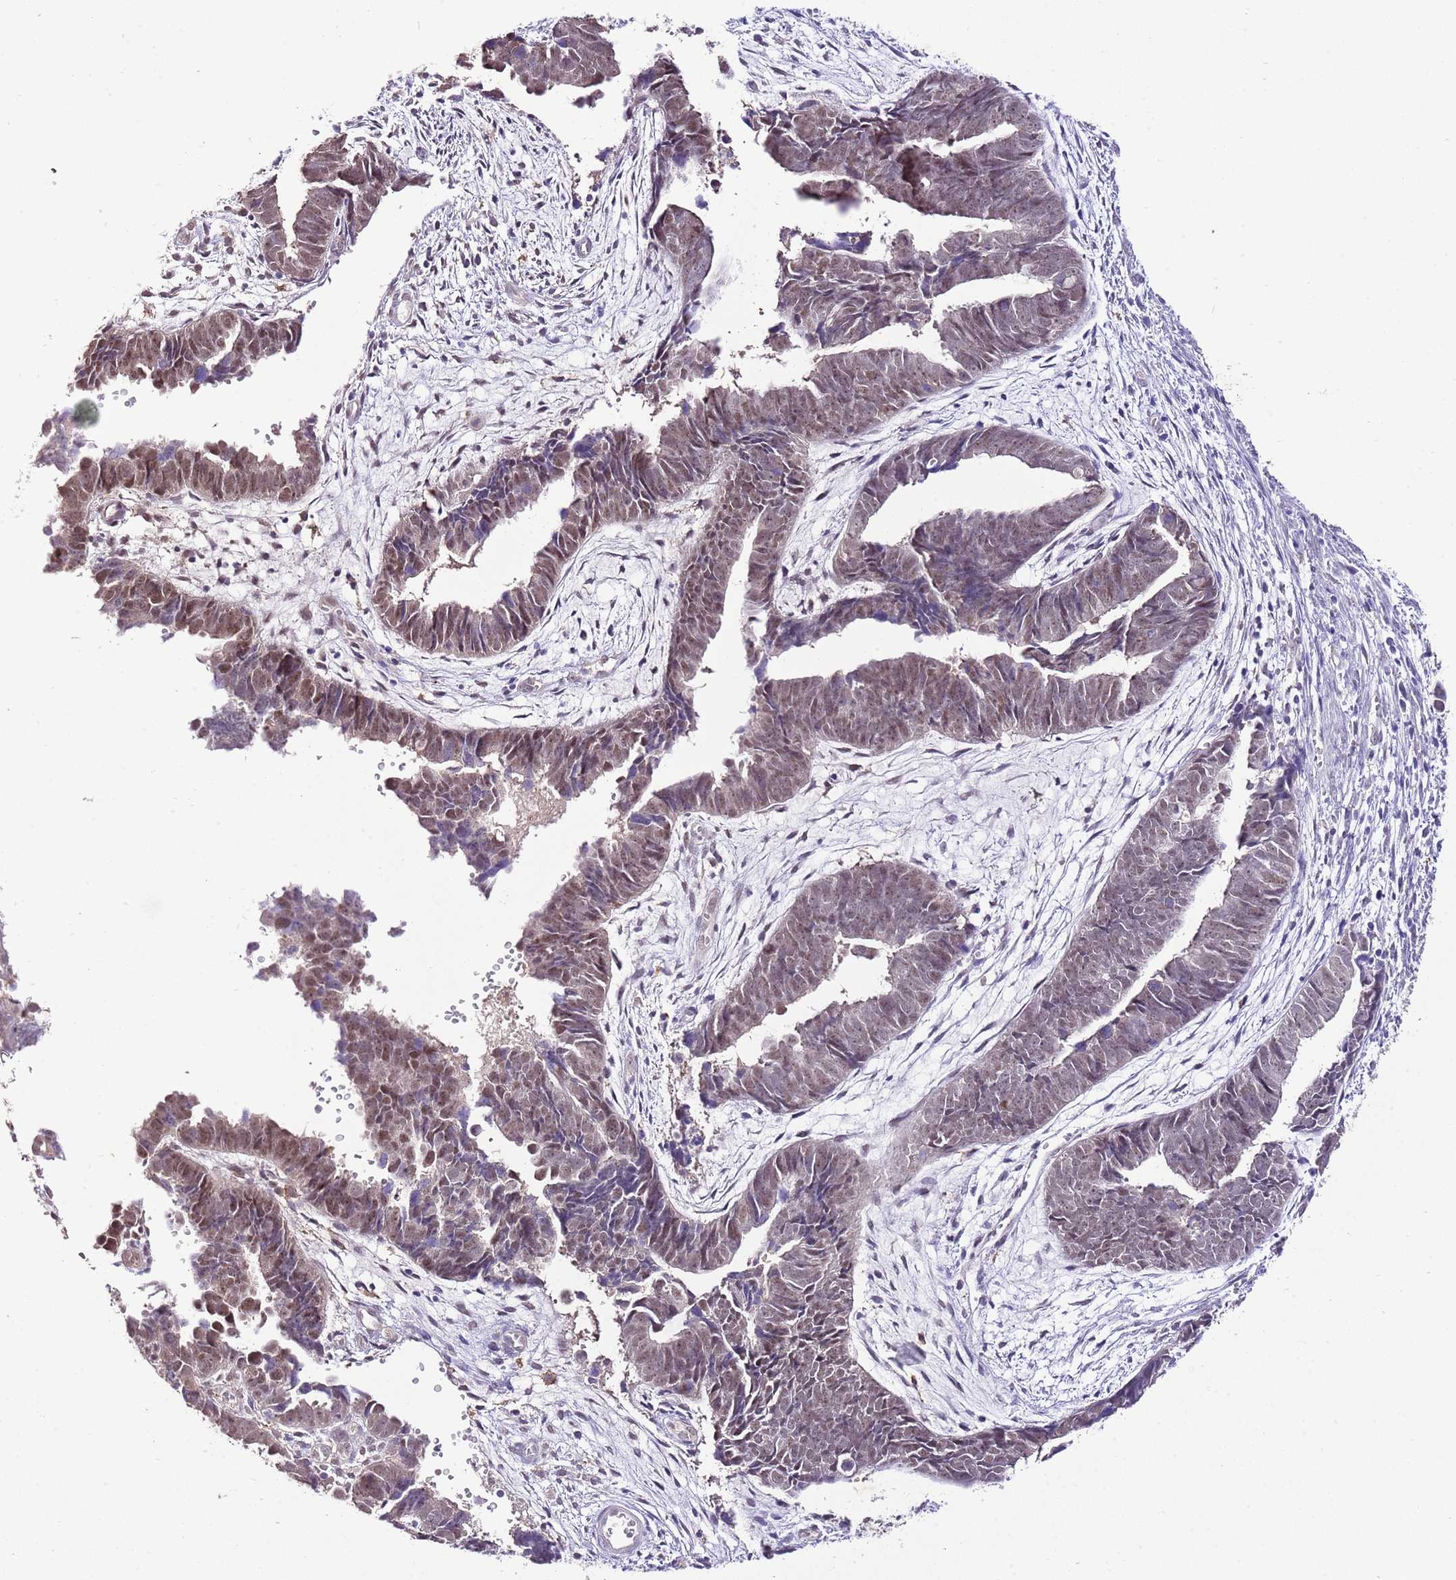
{"staining": {"intensity": "moderate", "quantity": ">75%", "location": "nuclear"}, "tissue": "endometrial cancer", "cell_type": "Tumor cells", "image_type": "cancer", "snomed": [{"axis": "morphology", "description": "Adenocarcinoma, NOS"}, {"axis": "topography", "description": "Endometrium"}], "caption": "High-magnification brightfield microscopy of endometrial cancer (adenocarcinoma) stained with DAB (3,3'-diaminobenzidine) (brown) and counterstained with hematoxylin (blue). tumor cells exhibit moderate nuclear expression is identified in about>75% of cells.", "gene": "IZUMO4", "patient": {"sex": "female", "age": 75}}